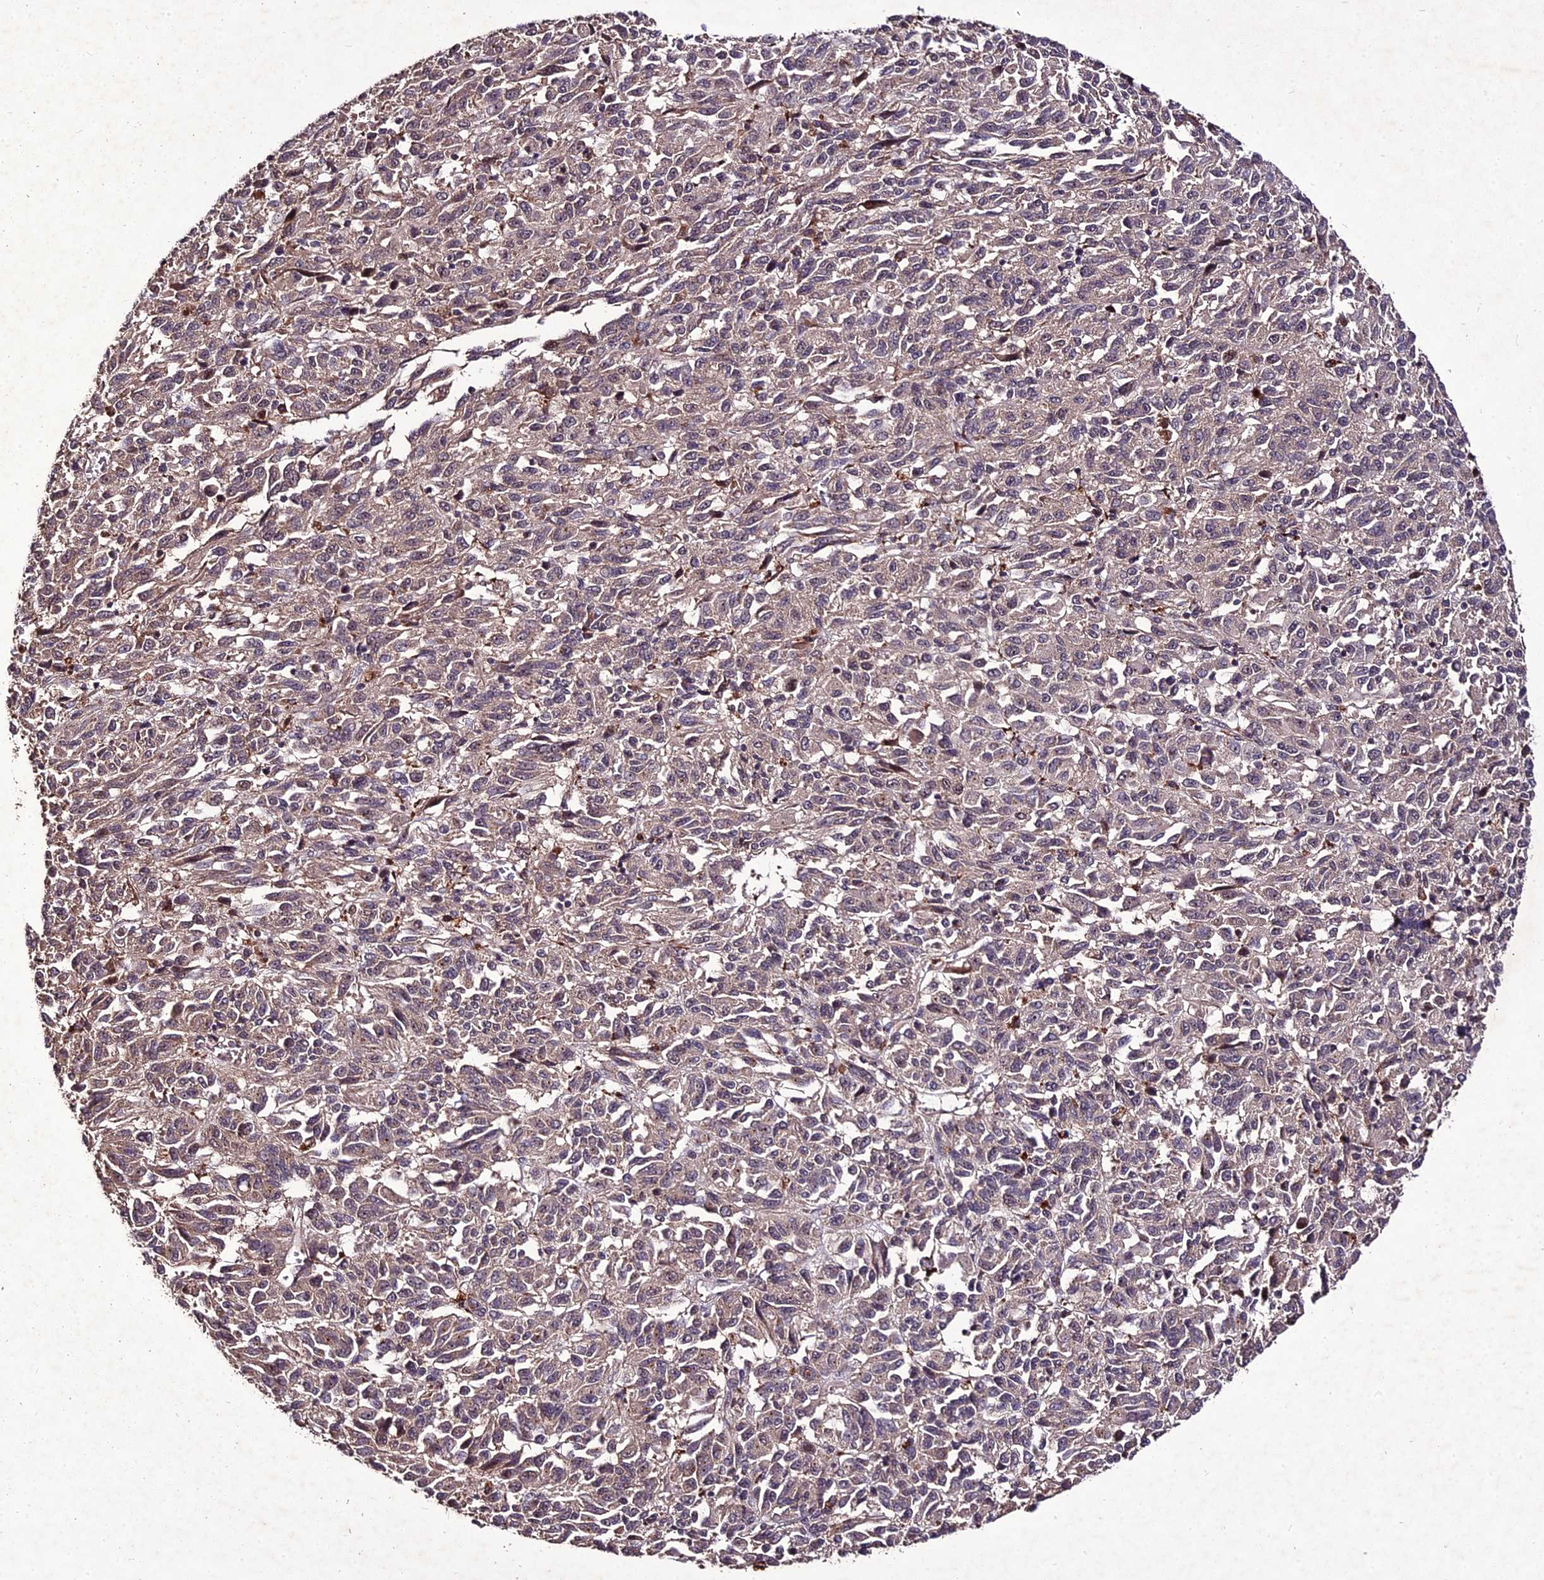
{"staining": {"intensity": "weak", "quantity": "<25%", "location": "cytoplasmic/membranous,nuclear"}, "tissue": "melanoma", "cell_type": "Tumor cells", "image_type": "cancer", "snomed": [{"axis": "morphology", "description": "Malignant melanoma, Metastatic site"}, {"axis": "topography", "description": "Lung"}], "caption": "A micrograph of malignant melanoma (metastatic site) stained for a protein displays no brown staining in tumor cells. (DAB (3,3'-diaminobenzidine) immunohistochemistry (IHC) visualized using brightfield microscopy, high magnification).", "gene": "ZNF766", "patient": {"sex": "male", "age": 64}}